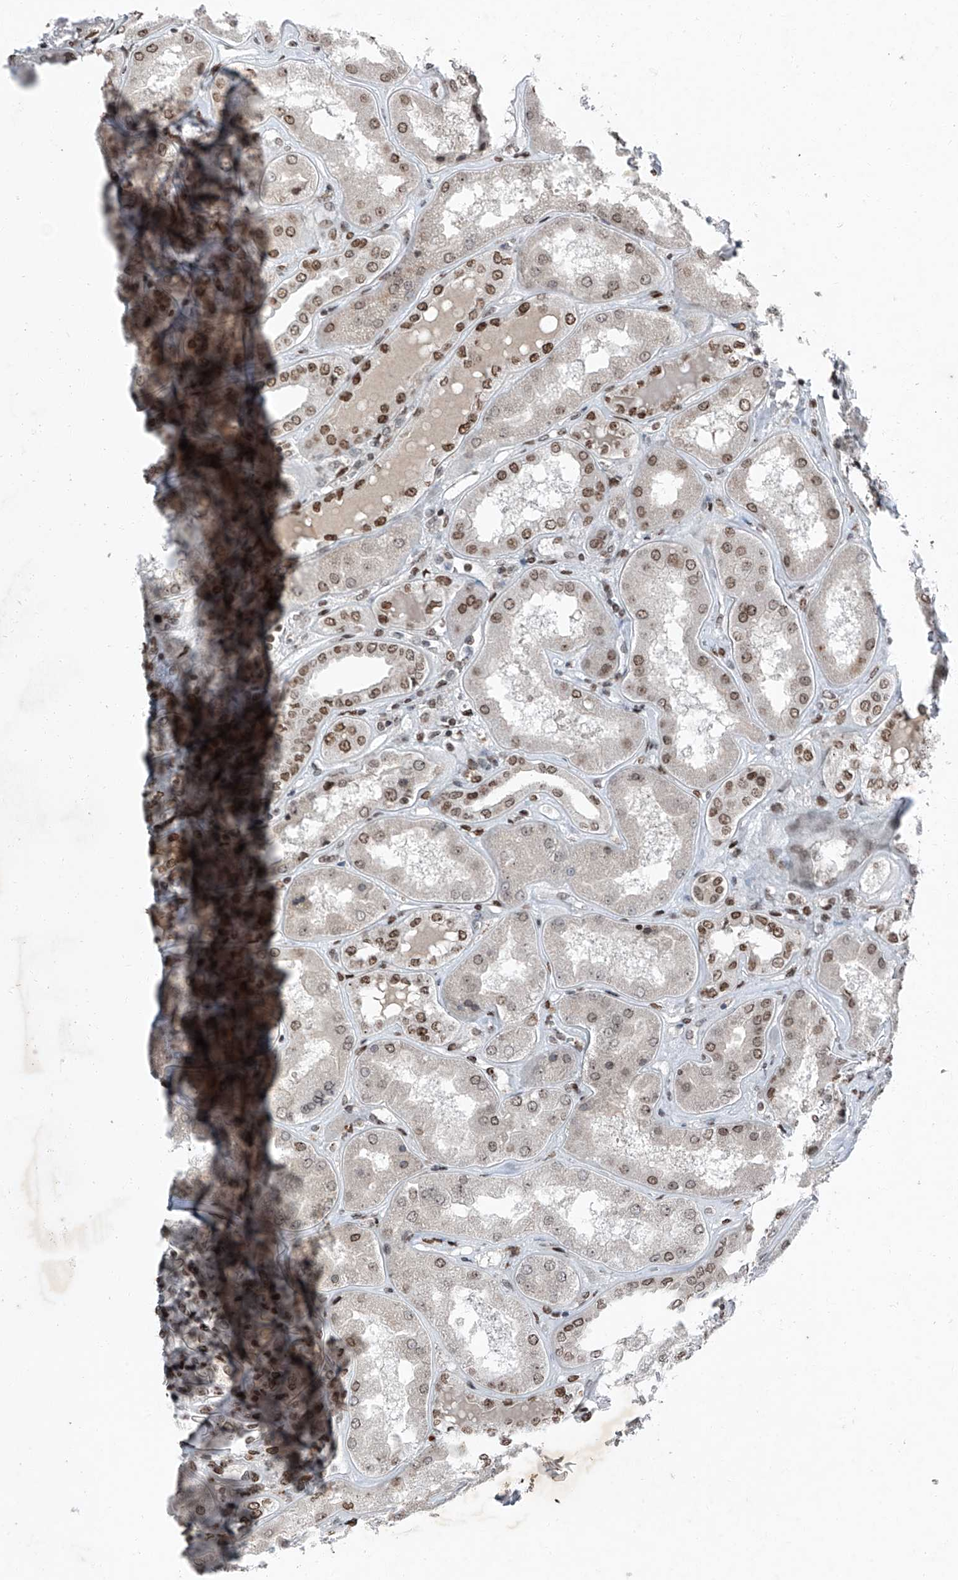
{"staining": {"intensity": "moderate", "quantity": ">75%", "location": "nuclear"}, "tissue": "kidney", "cell_type": "Cells in glomeruli", "image_type": "normal", "snomed": [{"axis": "morphology", "description": "Normal tissue, NOS"}, {"axis": "topography", "description": "Kidney"}], "caption": "About >75% of cells in glomeruli in unremarkable kidney display moderate nuclear protein expression as visualized by brown immunohistochemical staining.", "gene": "BMI1", "patient": {"sex": "female", "age": 56}}